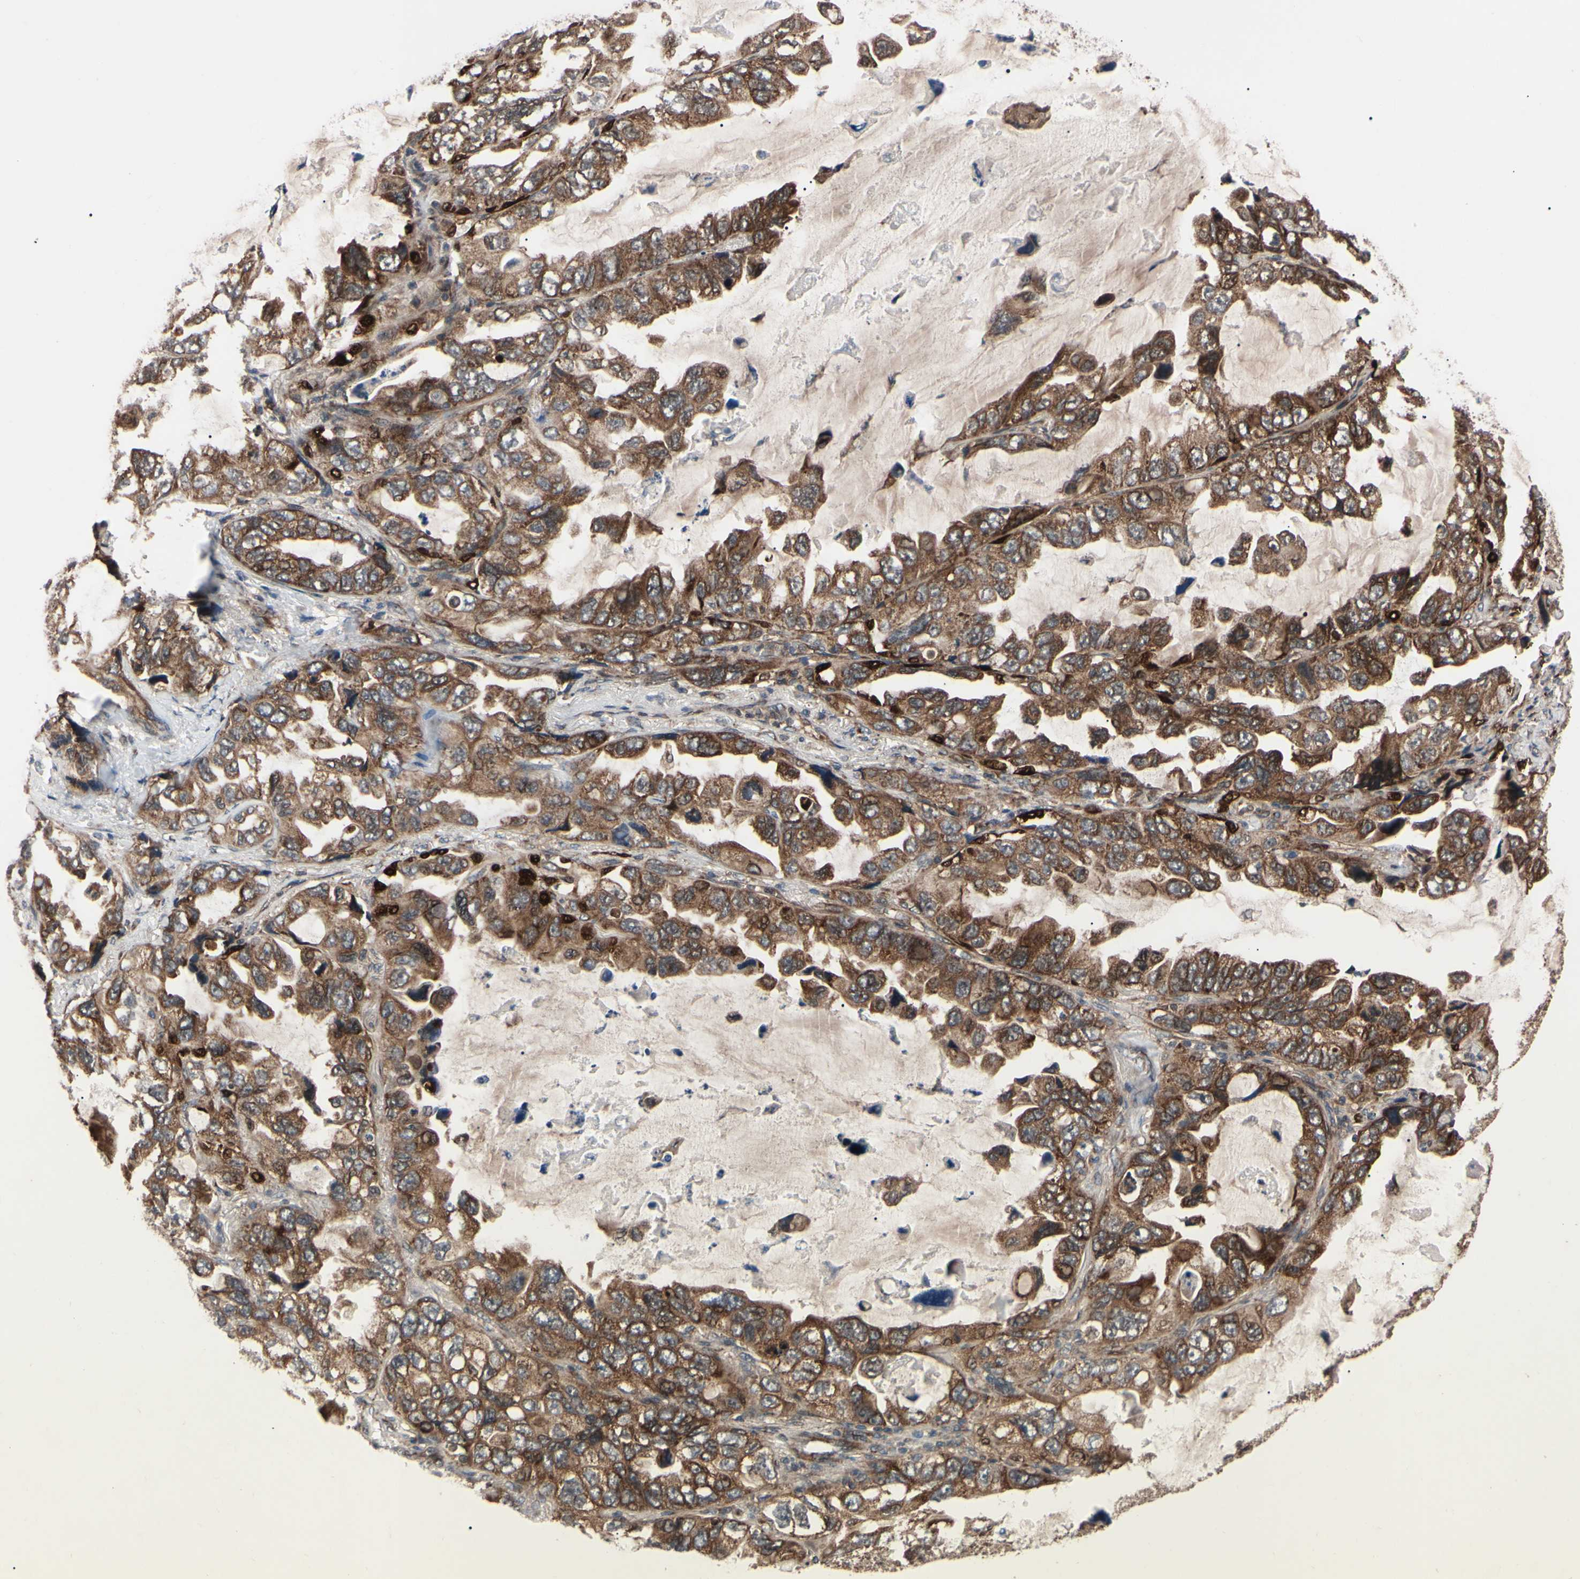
{"staining": {"intensity": "strong", "quantity": ">75%", "location": "cytoplasmic/membranous"}, "tissue": "lung cancer", "cell_type": "Tumor cells", "image_type": "cancer", "snomed": [{"axis": "morphology", "description": "Squamous cell carcinoma, NOS"}, {"axis": "topography", "description": "Lung"}], "caption": "The photomicrograph exhibits a brown stain indicating the presence of a protein in the cytoplasmic/membranous of tumor cells in lung cancer.", "gene": "GUCY1B1", "patient": {"sex": "female", "age": 73}}